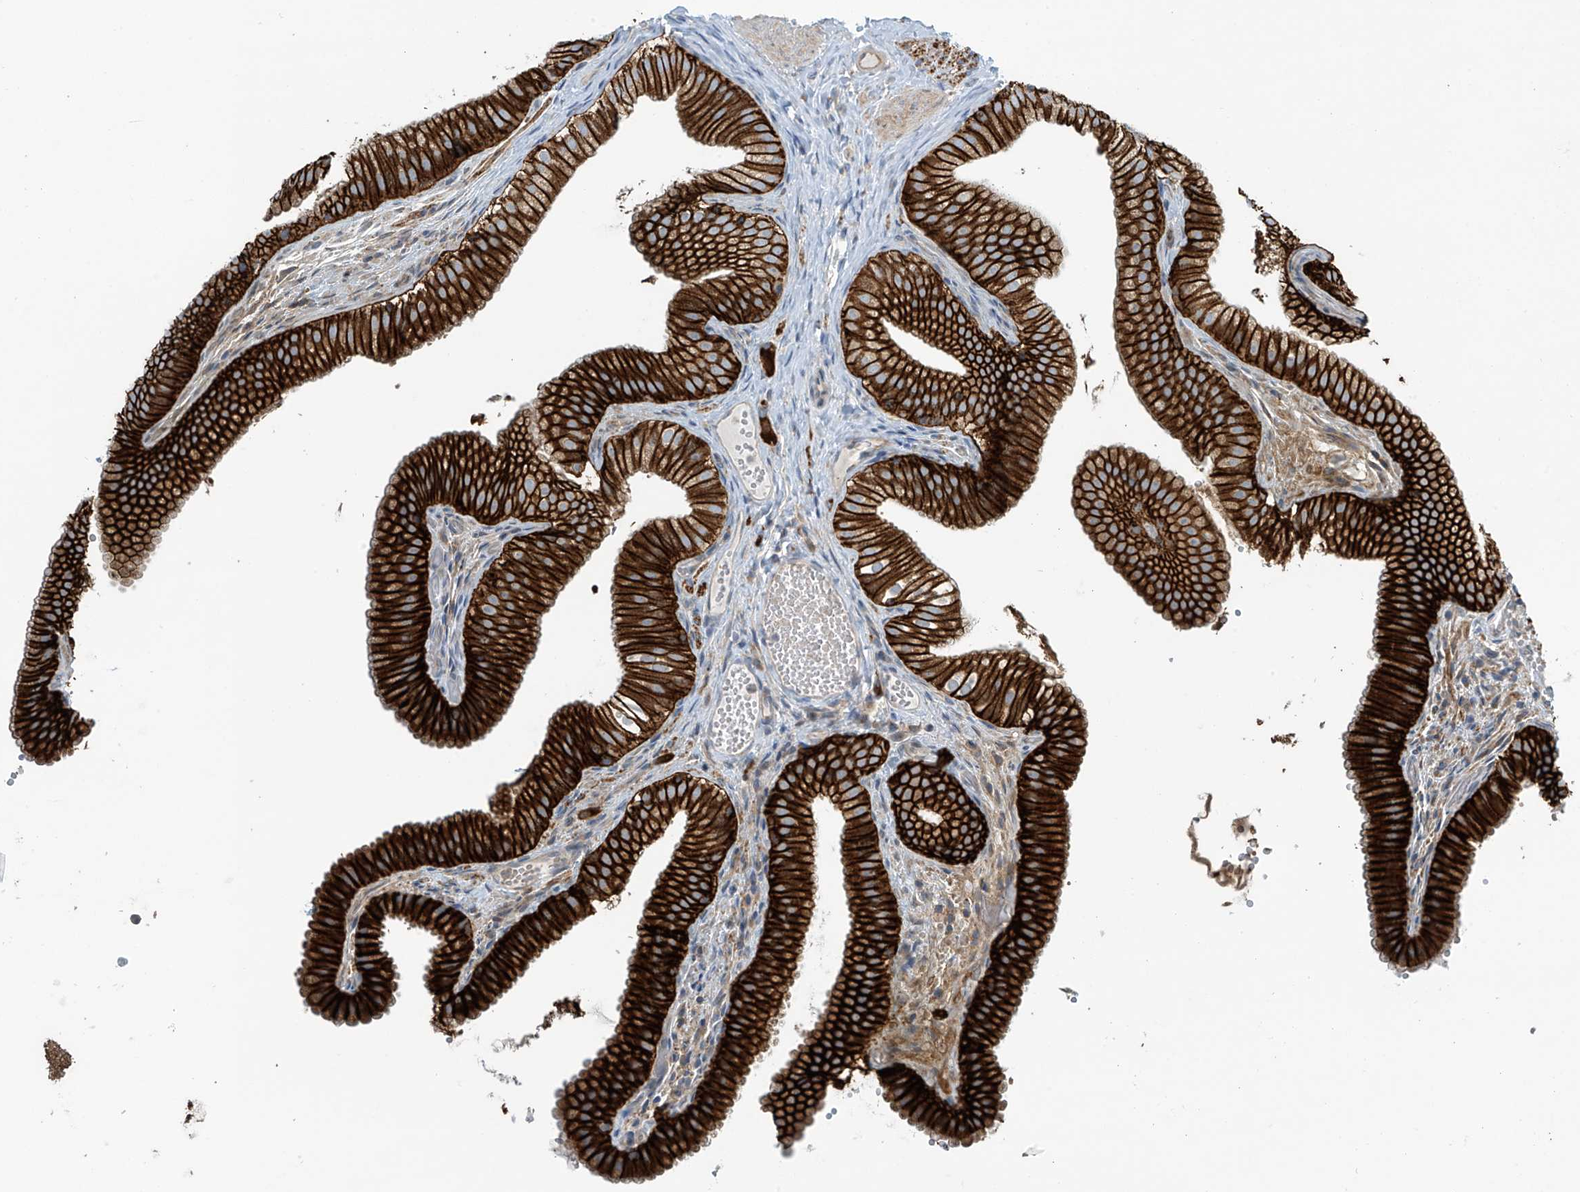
{"staining": {"intensity": "strong", "quantity": ">75%", "location": "cytoplasmic/membranous"}, "tissue": "gallbladder", "cell_type": "Glandular cells", "image_type": "normal", "snomed": [{"axis": "morphology", "description": "Normal tissue, NOS"}, {"axis": "topography", "description": "Gallbladder"}], "caption": "This histopathology image reveals IHC staining of unremarkable human gallbladder, with high strong cytoplasmic/membranous positivity in approximately >75% of glandular cells.", "gene": "FSD1L", "patient": {"sex": "female", "age": 30}}